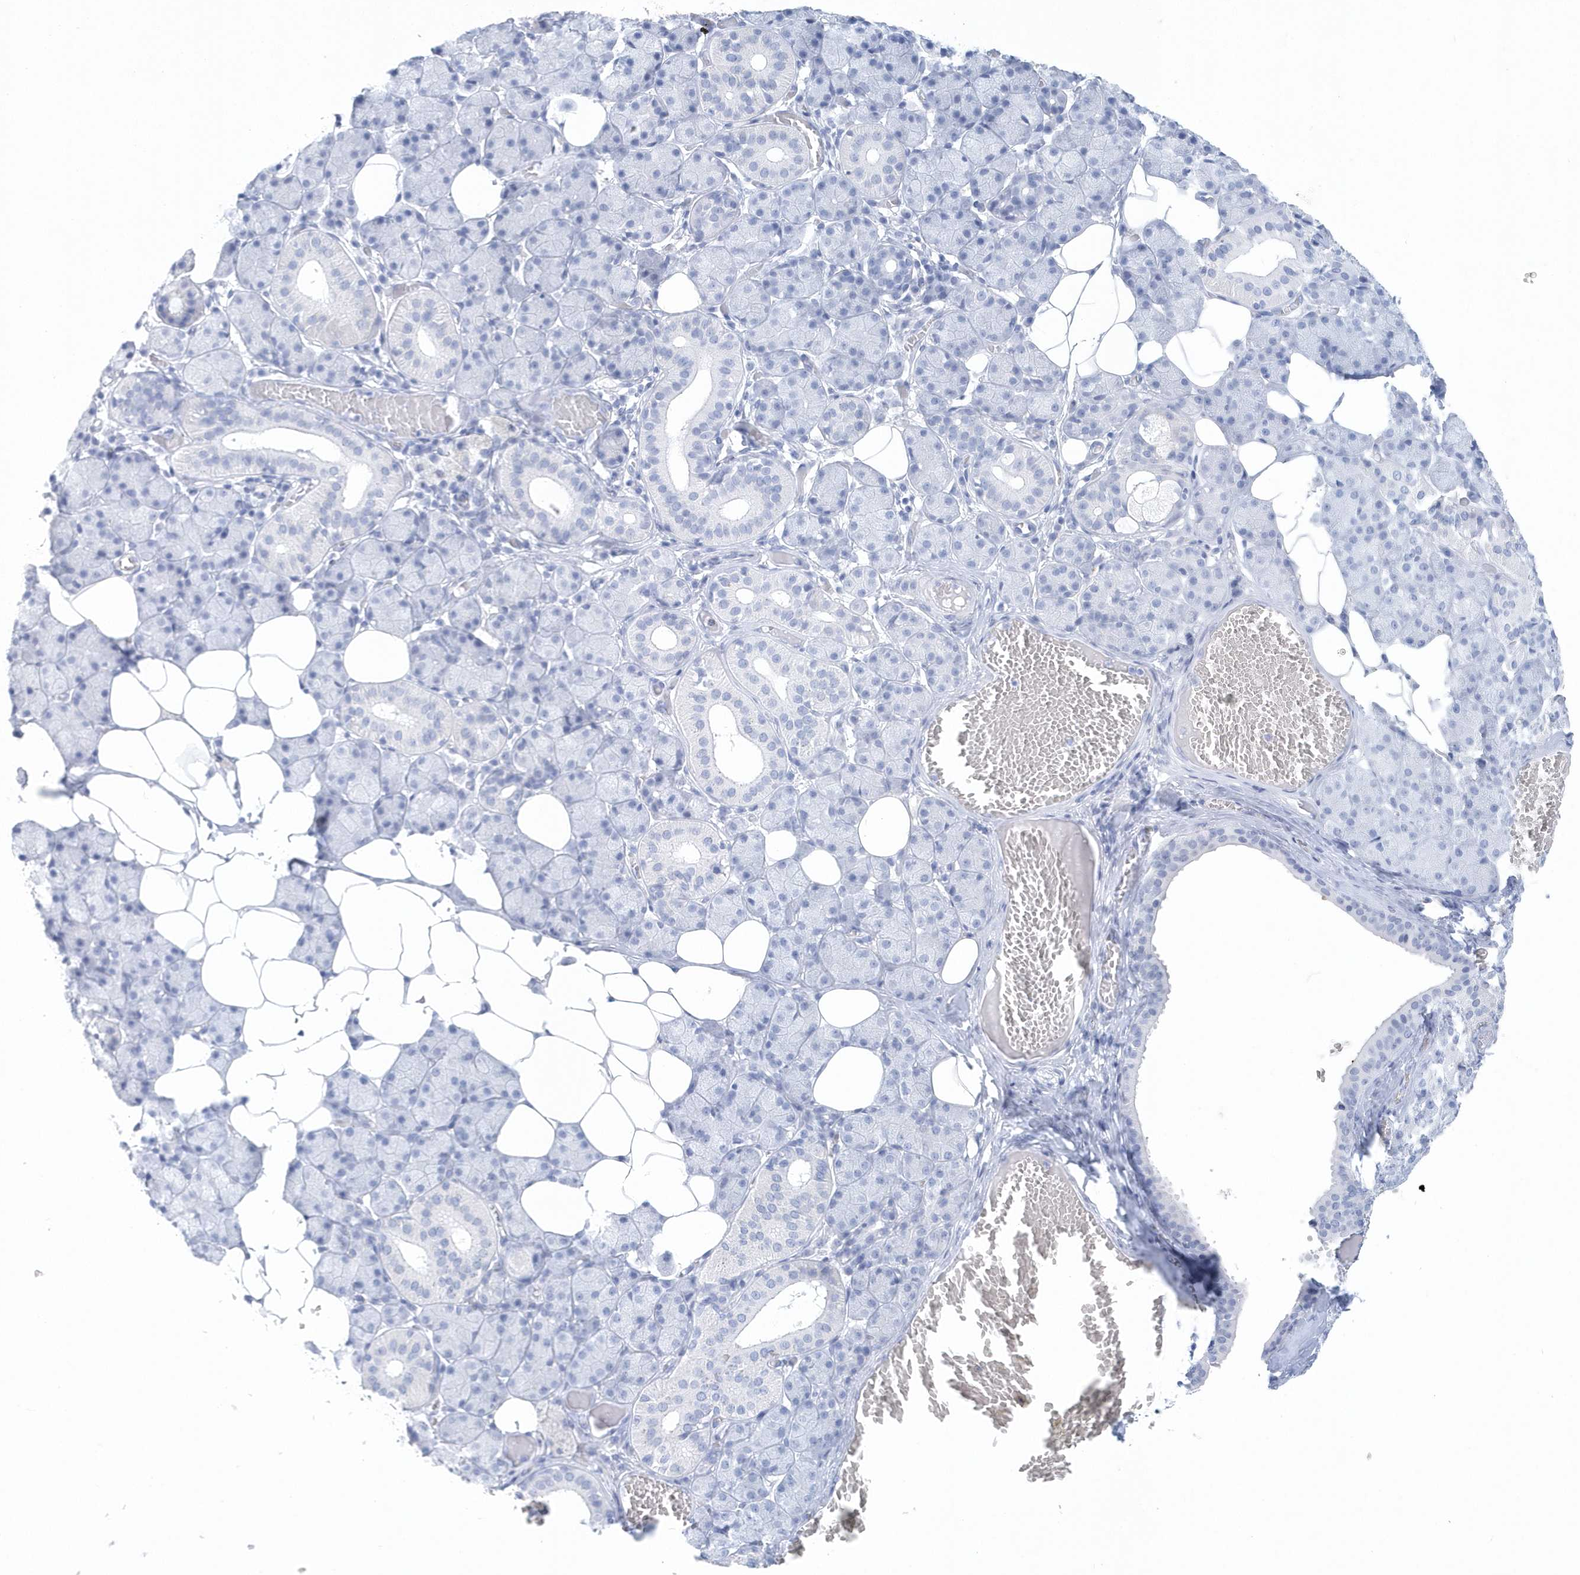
{"staining": {"intensity": "negative", "quantity": "none", "location": "none"}, "tissue": "salivary gland", "cell_type": "Glandular cells", "image_type": "normal", "snomed": [{"axis": "morphology", "description": "Normal tissue, NOS"}, {"axis": "topography", "description": "Salivary gland"}], "caption": "High magnification brightfield microscopy of normal salivary gland stained with DAB (3,3'-diaminobenzidine) (brown) and counterstained with hematoxylin (blue): glandular cells show no significant expression. (Stains: DAB (3,3'-diaminobenzidine) IHC with hematoxylin counter stain, Microscopy: brightfield microscopy at high magnification).", "gene": "PTPRO", "patient": {"sex": "female", "age": 33}}